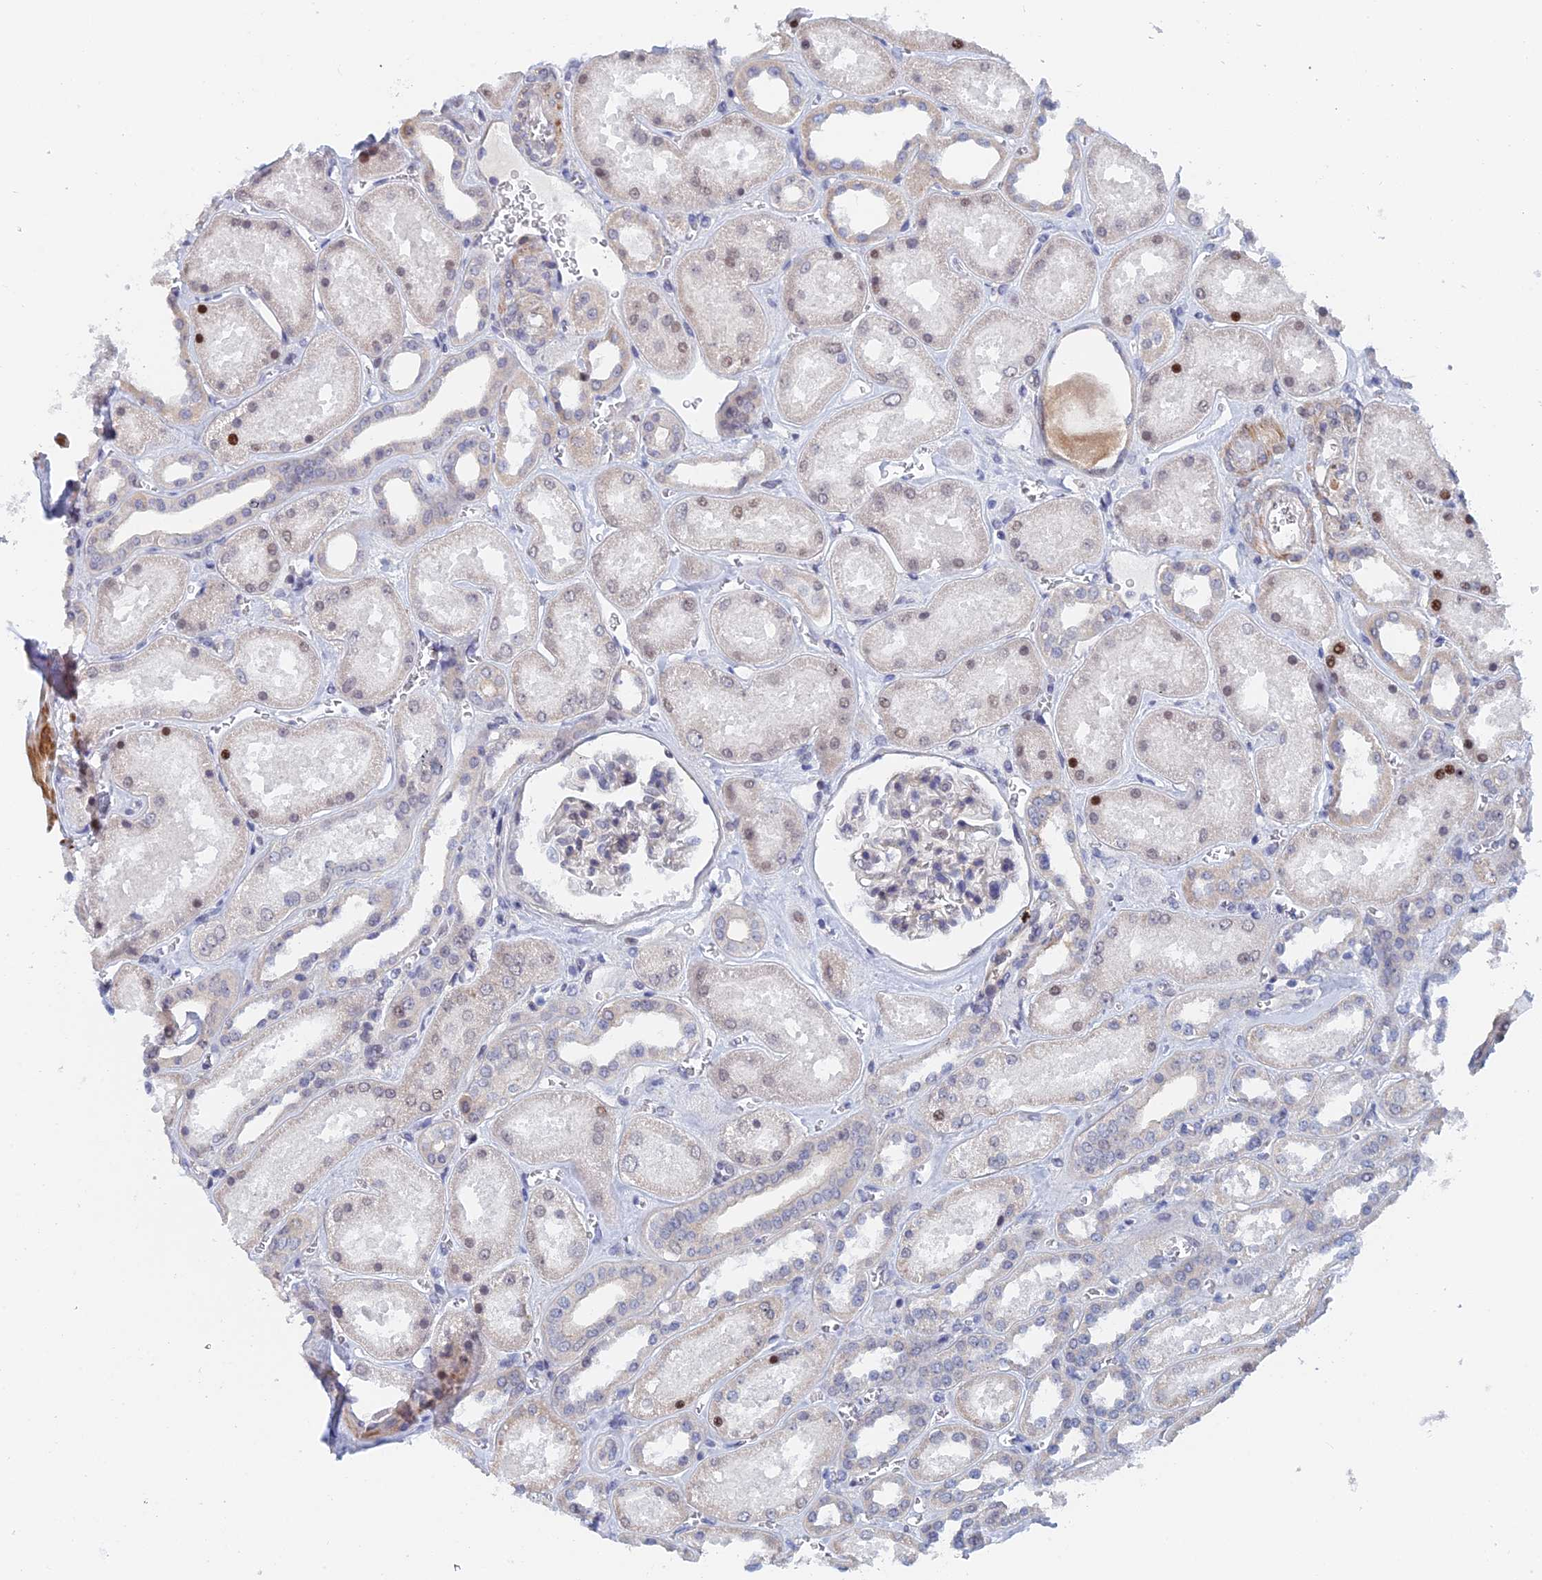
{"staining": {"intensity": "weak", "quantity": "<25%", "location": "nuclear"}, "tissue": "kidney", "cell_type": "Cells in glomeruli", "image_type": "normal", "snomed": [{"axis": "morphology", "description": "Normal tissue, NOS"}, {"axis": "morphology", "description": "Adenocarcinoma, NOS"}, {"axis": "topography", "description": "Kidney"}], "caption": "Immunohistochemistry image of normal kidney: kidney stained with DAB demonstrates no significant protein expression in cells in glomeruli.", "gene": "GMNC", "patient": {"sex": "female", "age": 68}}